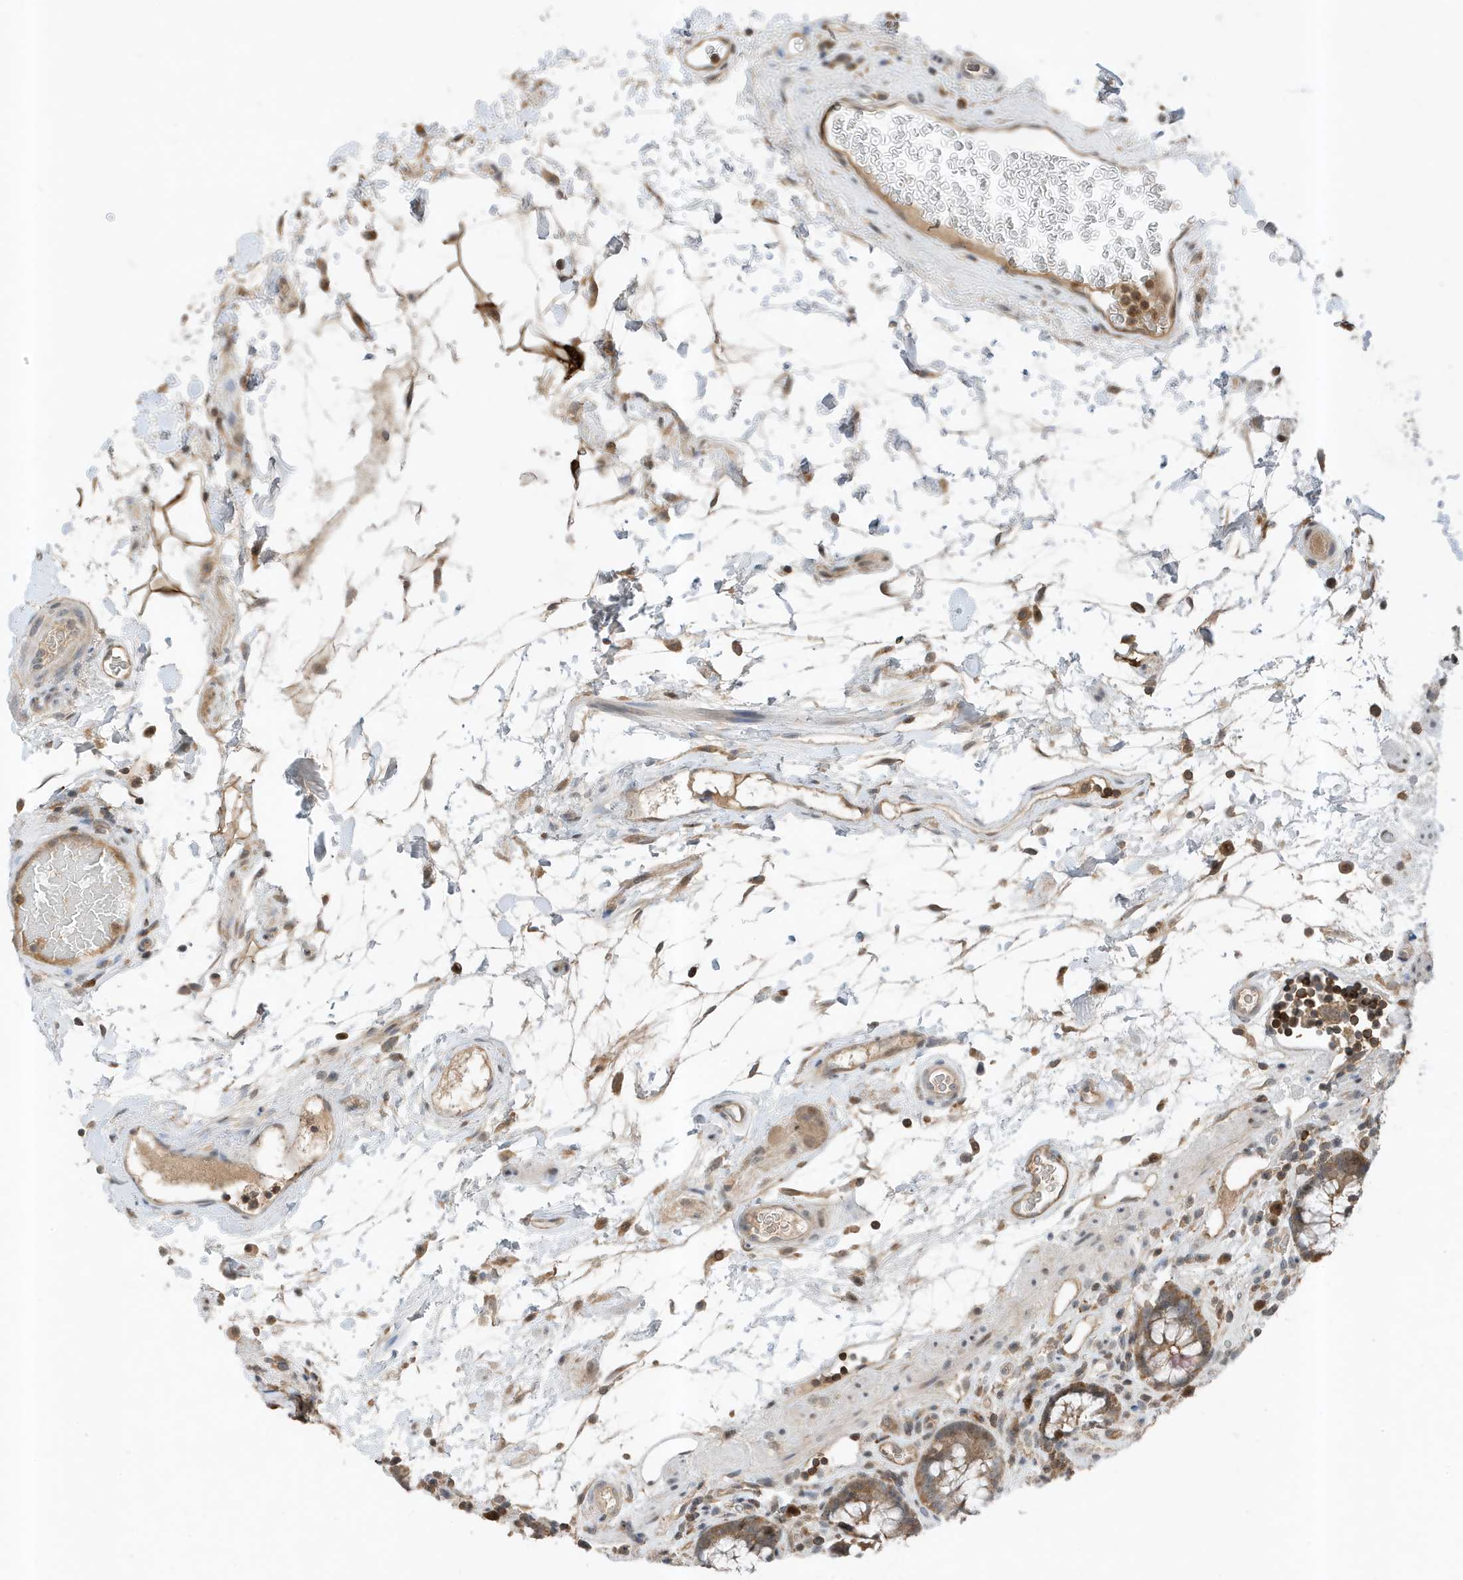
{"staining": {"intensity": "weak", "quantity": ">75%", "location": "cytoplasmic/membranous"}, "tissue": "colon", "cell_type": "Endothelial cells", "image_type": "normal", "snomed": [{"axis": "morphology", "description": "Normal tissue, NOS"}, {"axis": "topography", "description": "Colon"}], "caption": "Weak cytoplasmic/membranous expression is appreciated in about >75% of endothelial cells in benign colon.", "gene": "MAST3", "patient": {"sex": "female", "age": 79}}